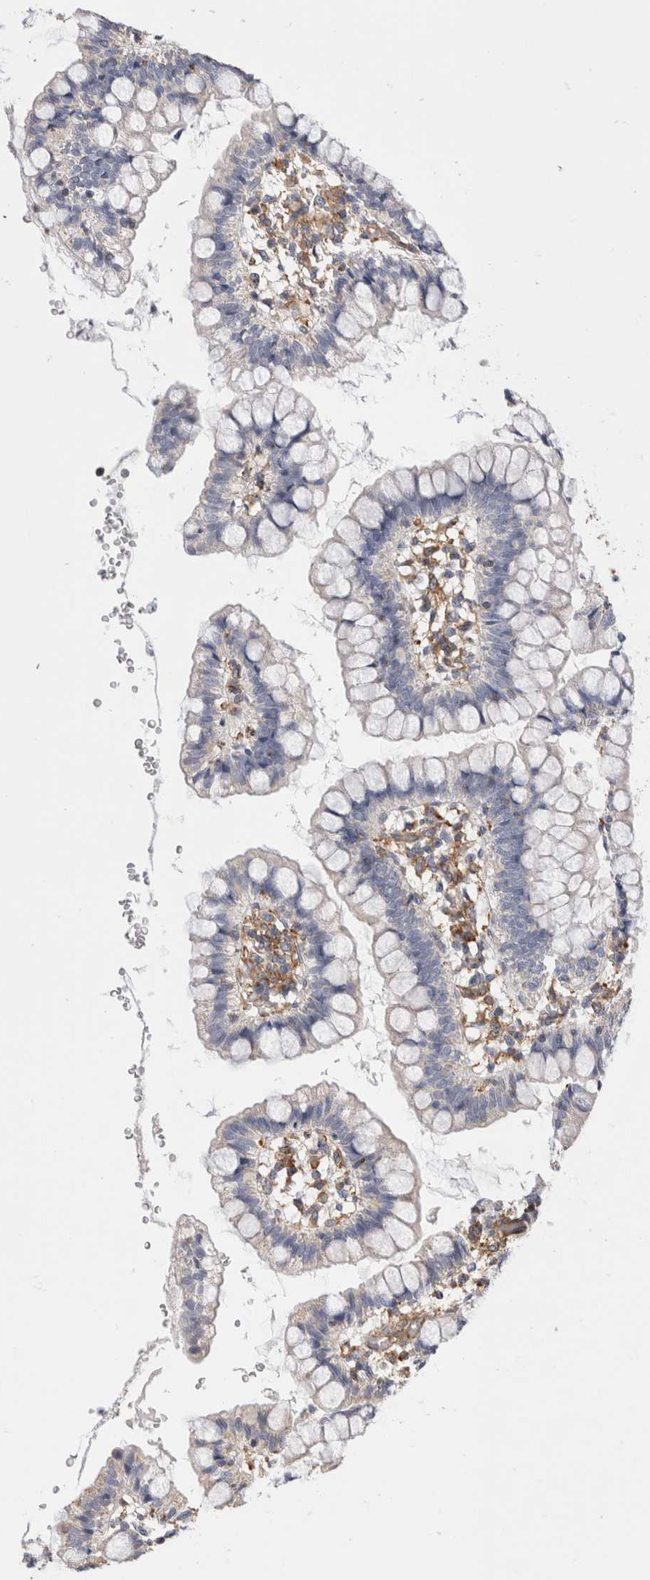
{"staining": {"intensity": "negative", "quantity": "none", "location": "none"}, "tissue": "small intestine", "cell_type": "Glandular cells", "image_type": "normal", "snomed": [{"axis": "morphology", "description": "Normal tissue, NOS"}, {"axis": "morphology", "description": "Developmental malformation"}, {"axis": "topography", "description": "Small intestine"}], "caption": "Glandular cells show no significant staining in benign small intestine.", "gene": "BNIP2", "patient": {"sex": "male"}}